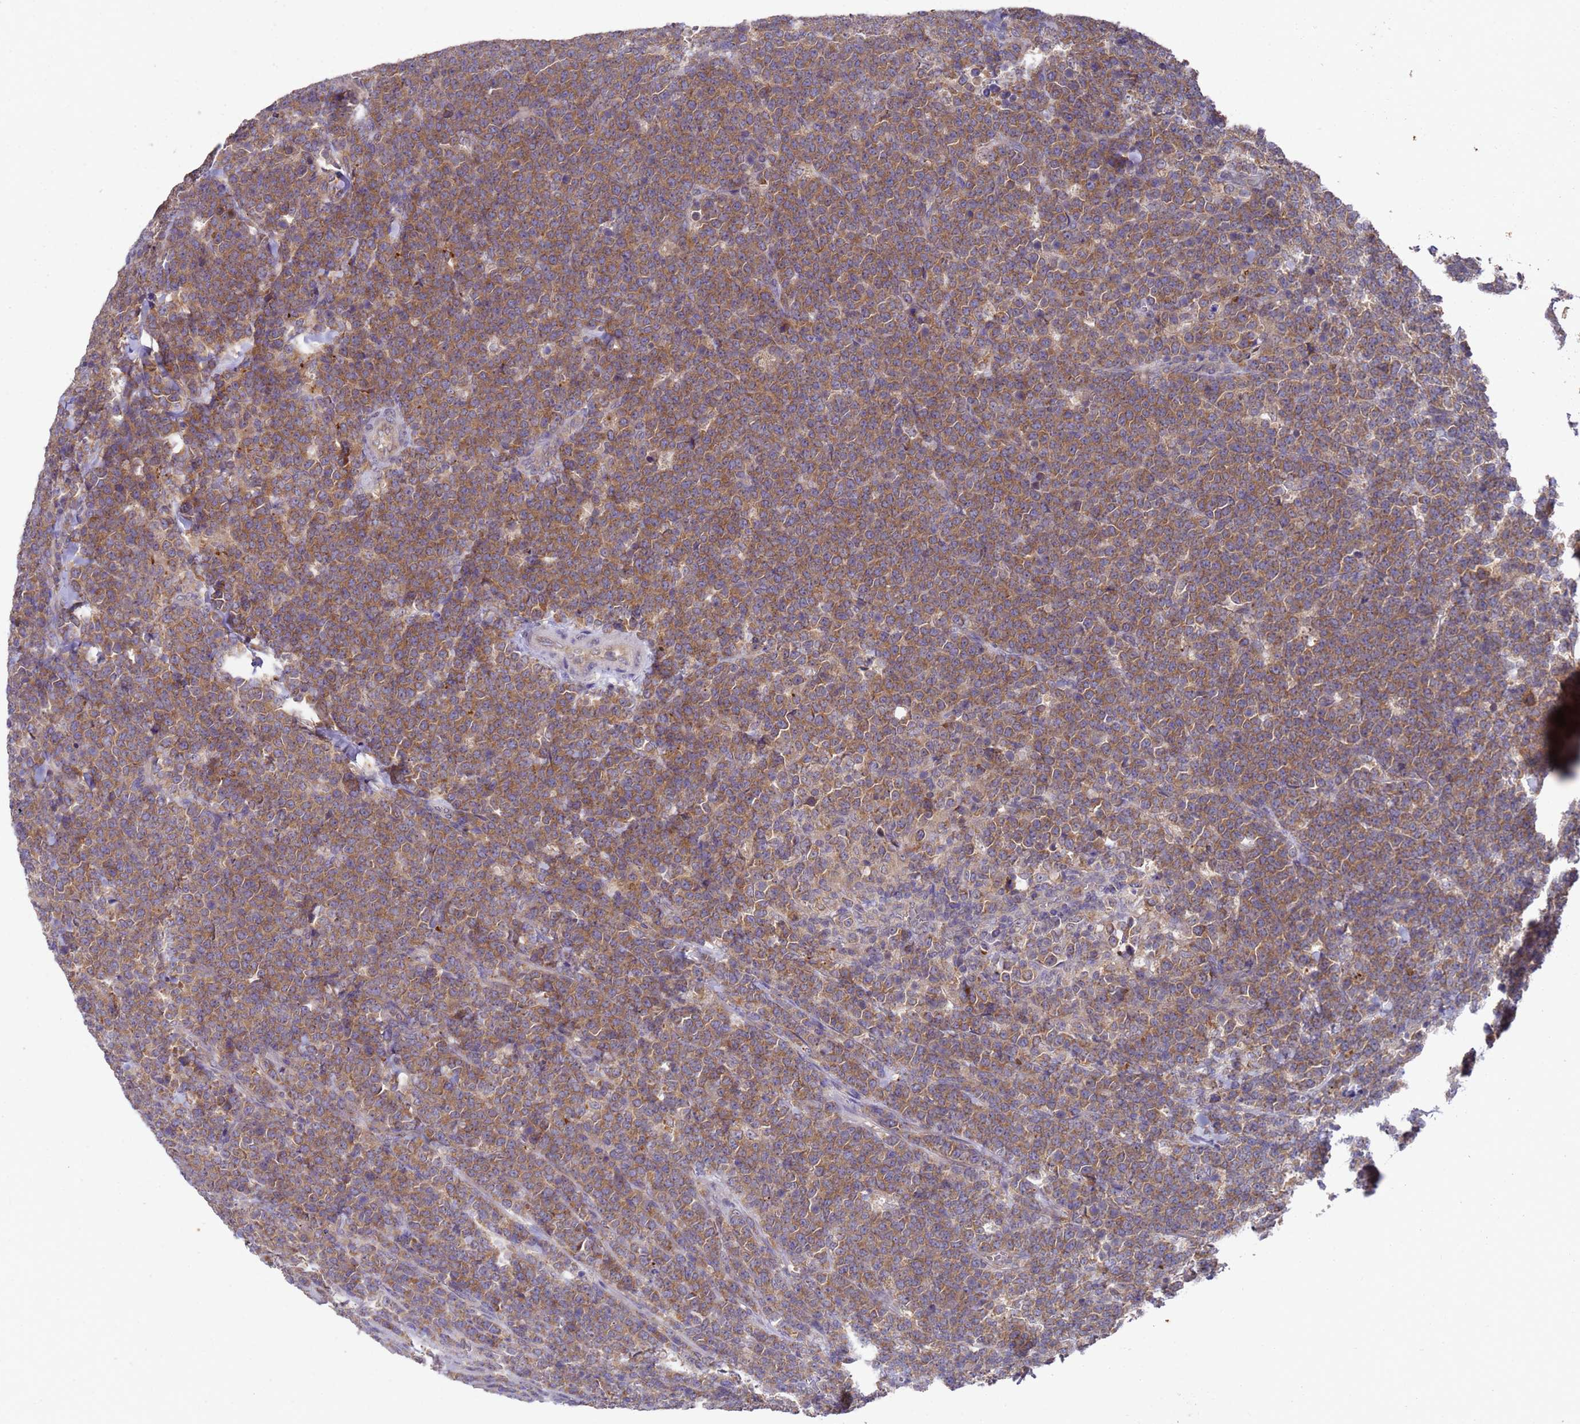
{"staining": {"intensity": "moderate", "quantity": ">75%", "location": "cytoplasmic/membranous"}, "tissue": "lymphoma", "cell_type": "Tumor cells", "image_type": "cancer", "snomed": [{"axis": "morphology", "description": "Malignant lymphoma, non-Hodgkin's type, High grade"}, {"axis": "topography", "description": "Small intestine"}], "caption": "High-power microscopy captured an IHC image of lymphoma, revealing moderate cytoplasmic/membranous staining in about >75% of tumor cells.", "gene": "DCAF12L2", "patient": {"sex": "male", "age": 8}}